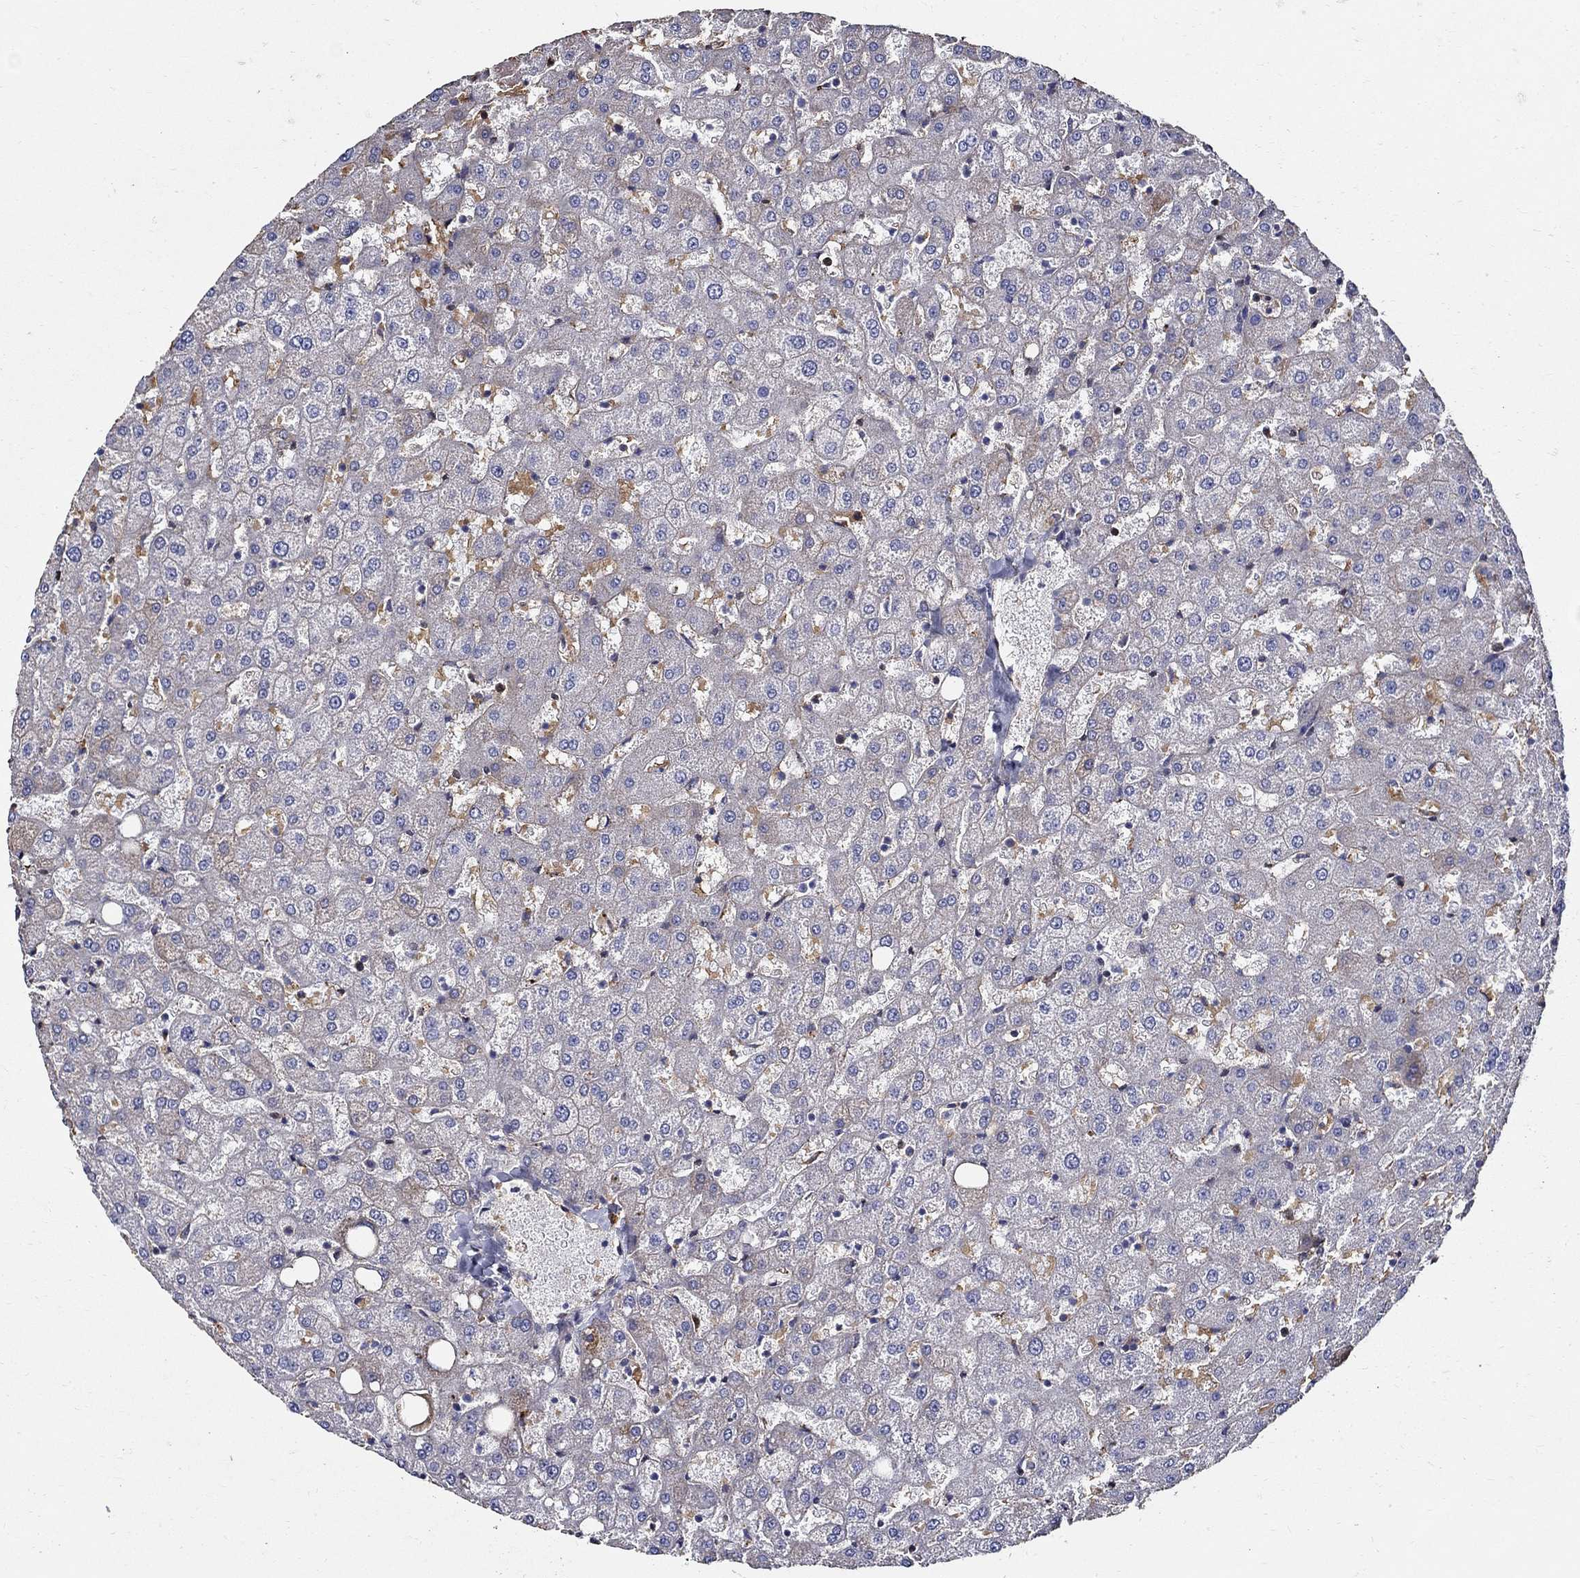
{"staining": {"intensity": "negative", "quantity": "none", "location": "none"}, "tissue": "liver", "cell_type": "Cholangiocytes", "image_type": "normal", "snomed": [{"axis": "morphology", "description": "Normal tissue, NOS"}, {"axis": "topography", "description": "Liver"}], "caption": "Immunohistochemistry (IHC) of benign human liver exhibits no expression in cholangiocytes. (DAB (3,3'-diaminobenzidine) immunohistochemistry (IHC) with hematoxylin counter stain).", "gene": "APBB3", "patient": {"sex": "female", "age": 50}}